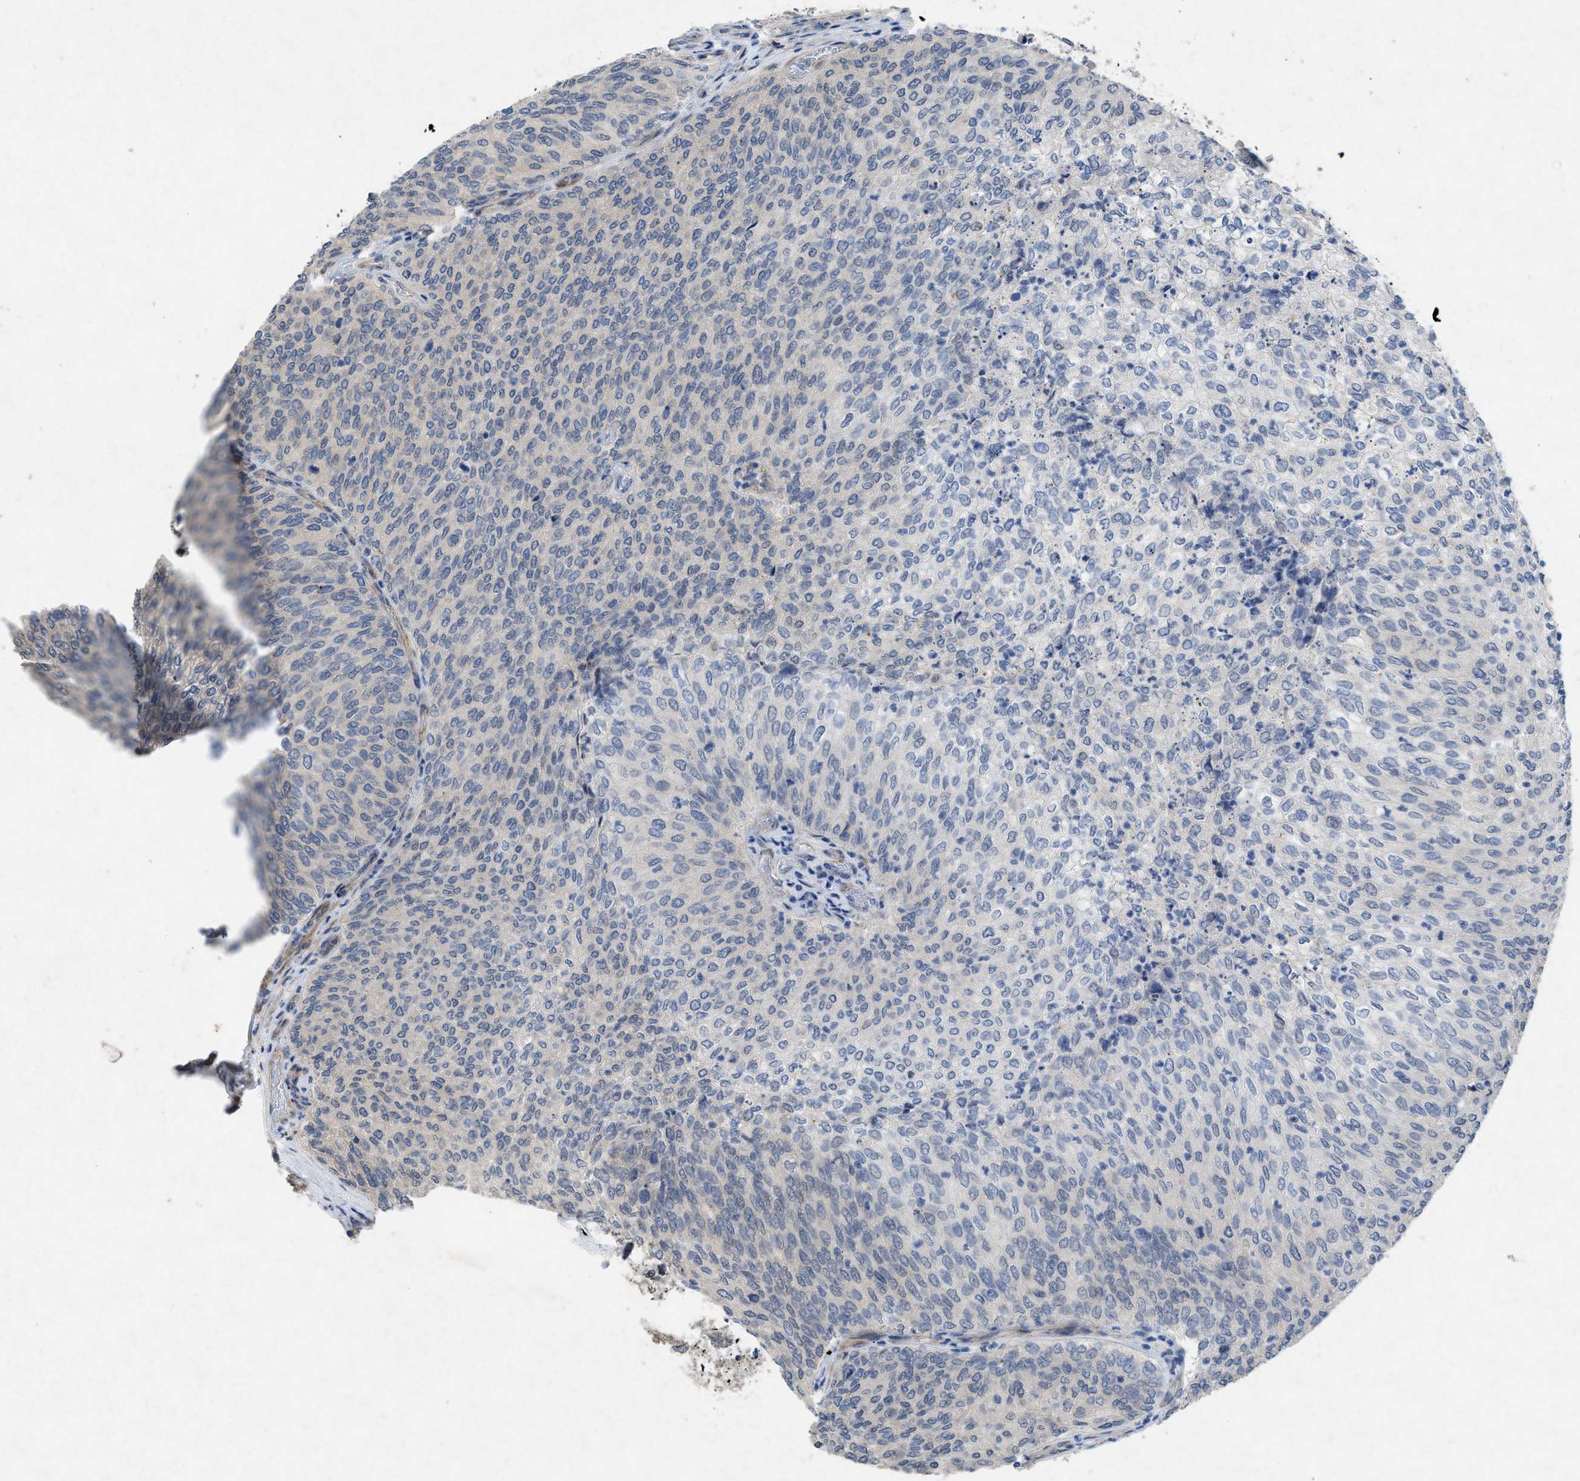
{"staining": {"intensity": "negative", "quantity": "none", "location": "none"}, "tissue": "urothelial cancer", "cell_type": "Tumor cells", "image_type": "cancer", "snomed": [{"axis": "morphology", "description": "Urothelial carcinoma, Low grade"}, {"axis": "topography", "description": "Urinary bladder"}], "caption": "Photomicrograph shows no protein staining in tumor cells of urothelial carcinoma (low-grade) tissue.", "gene": "PDGFRA", "patient": {"sex": "female", "age": 79}}